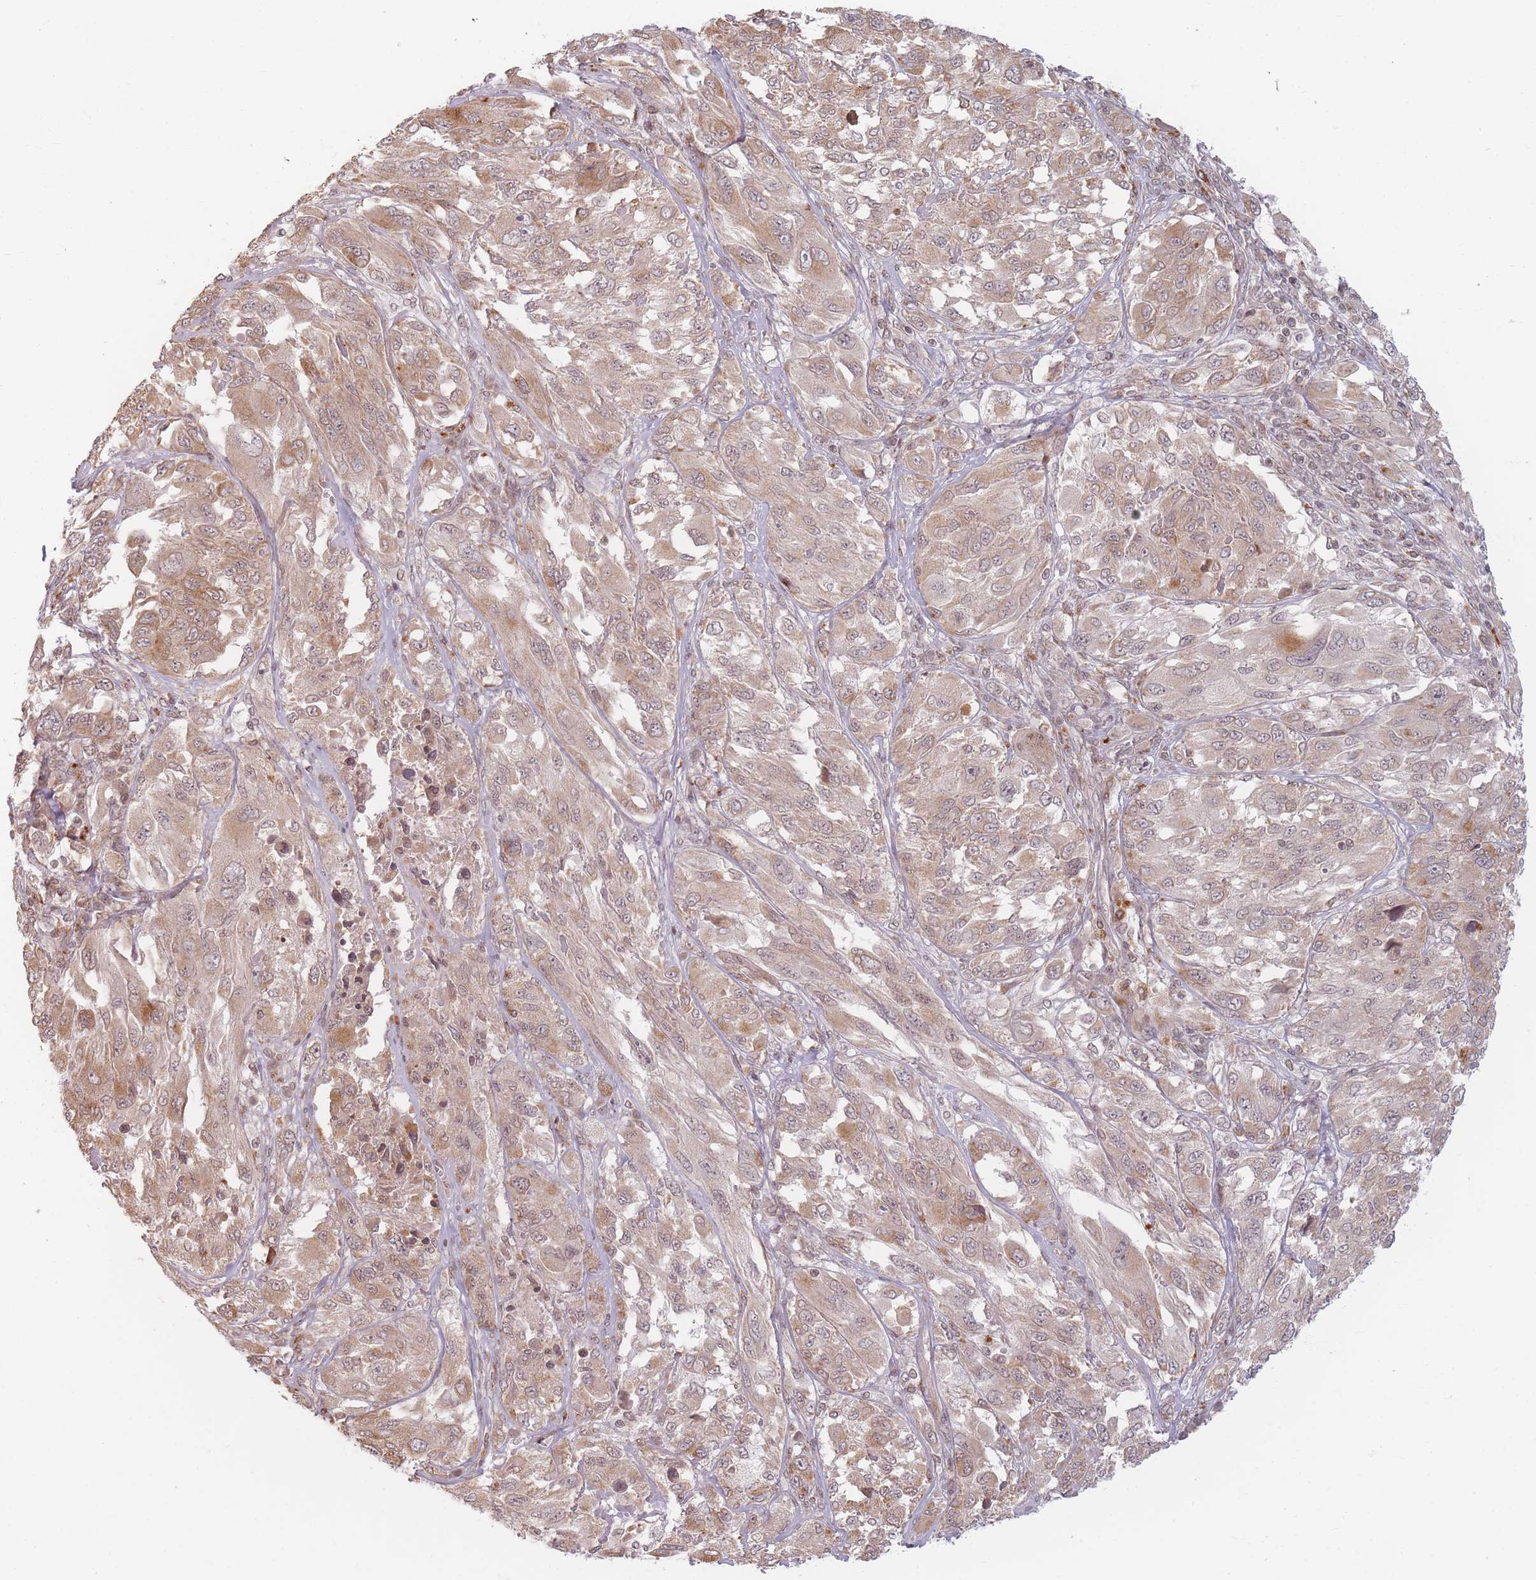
{"staining": {"intensity": "moderate", "quantity": ">75%", "location": "cytoplasmic/membranous,nuclear"}, "tissue": "melanoma", "cell_type": "Tumor cells", "image_type": "cancer", "snomed": [{"axis": "morphology", "description": "Malignant melanoma, NOS"}, {"axis": "topography", "description": "Skin"}], "caption": "Protein staining exhibits moderate cytoplasmic/membranous and nuclear expression in about >75% of tumor cells in malignant melanoma.", "gene": "SPATA45", "patient": {"sex": "female", "age": 91}}